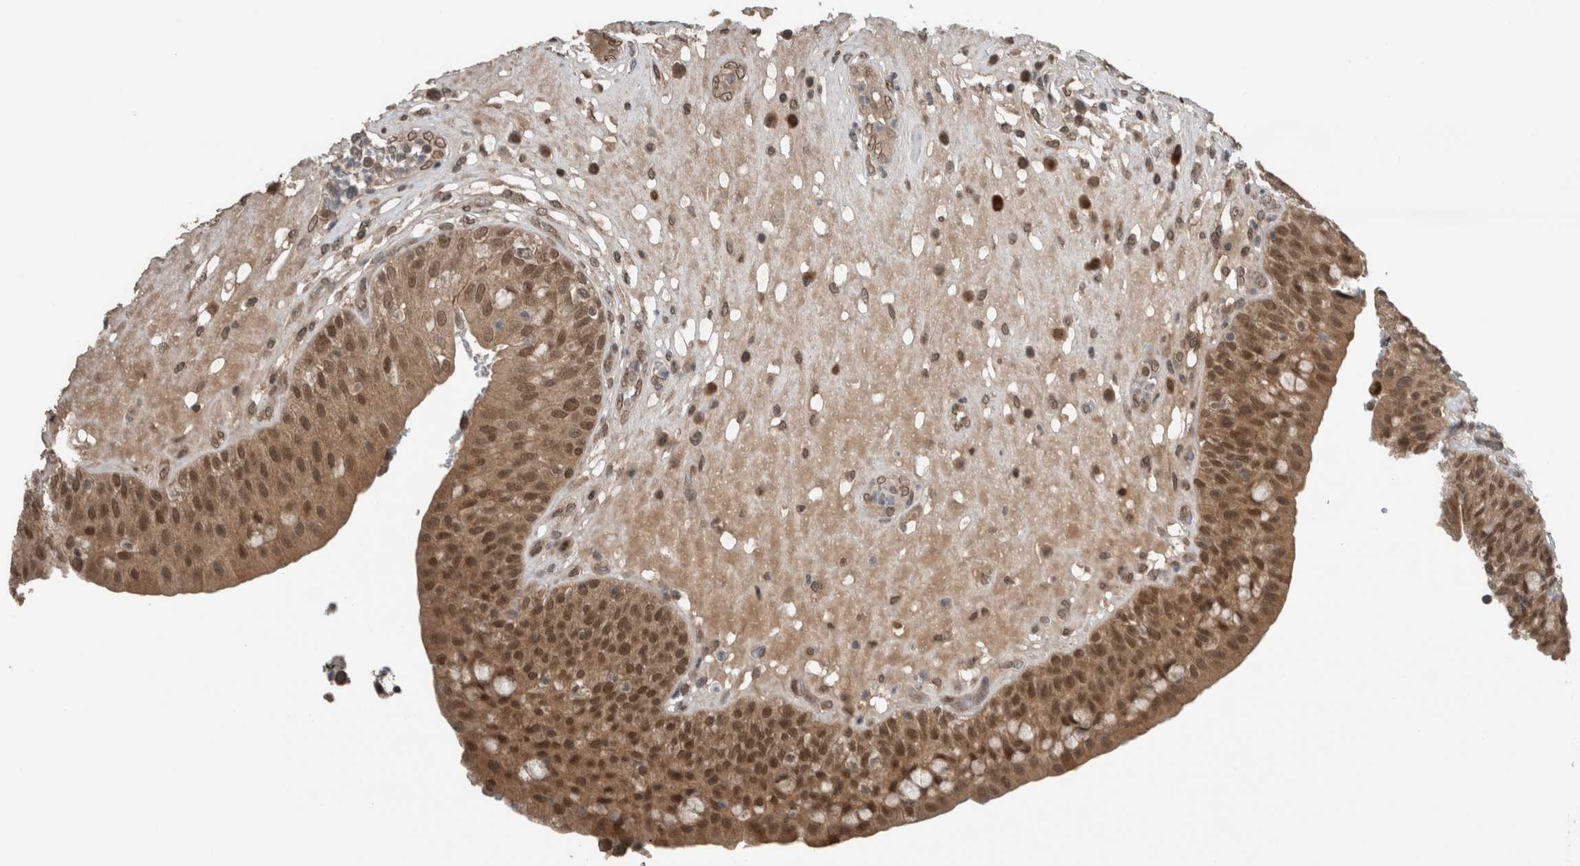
{"staining": {"intensity": "strong", "quantity": ">75%", "location": "cytoplasmic/membranous,nuclear"}, "tissue": "urinary bladder", "cell_type": "Urothelial cells", "image_type": "normal", "snomed": [{"axis": "morphology", "description": "Normal tissue, NOS"}, {"axis": "topography", "description": "Urinary bladder"}], "caption": "Benign urinary bladder reveals strong cytoplasmic/membranous,nuclear expression in approximately >75% of urothelial cells (Stains: DAB in brown, nuclei in blue, Microscopy: brightfield microscopy at high magnification)..", "gene": "SPAG7", "patient": {"sex": "female", "age": 62}}